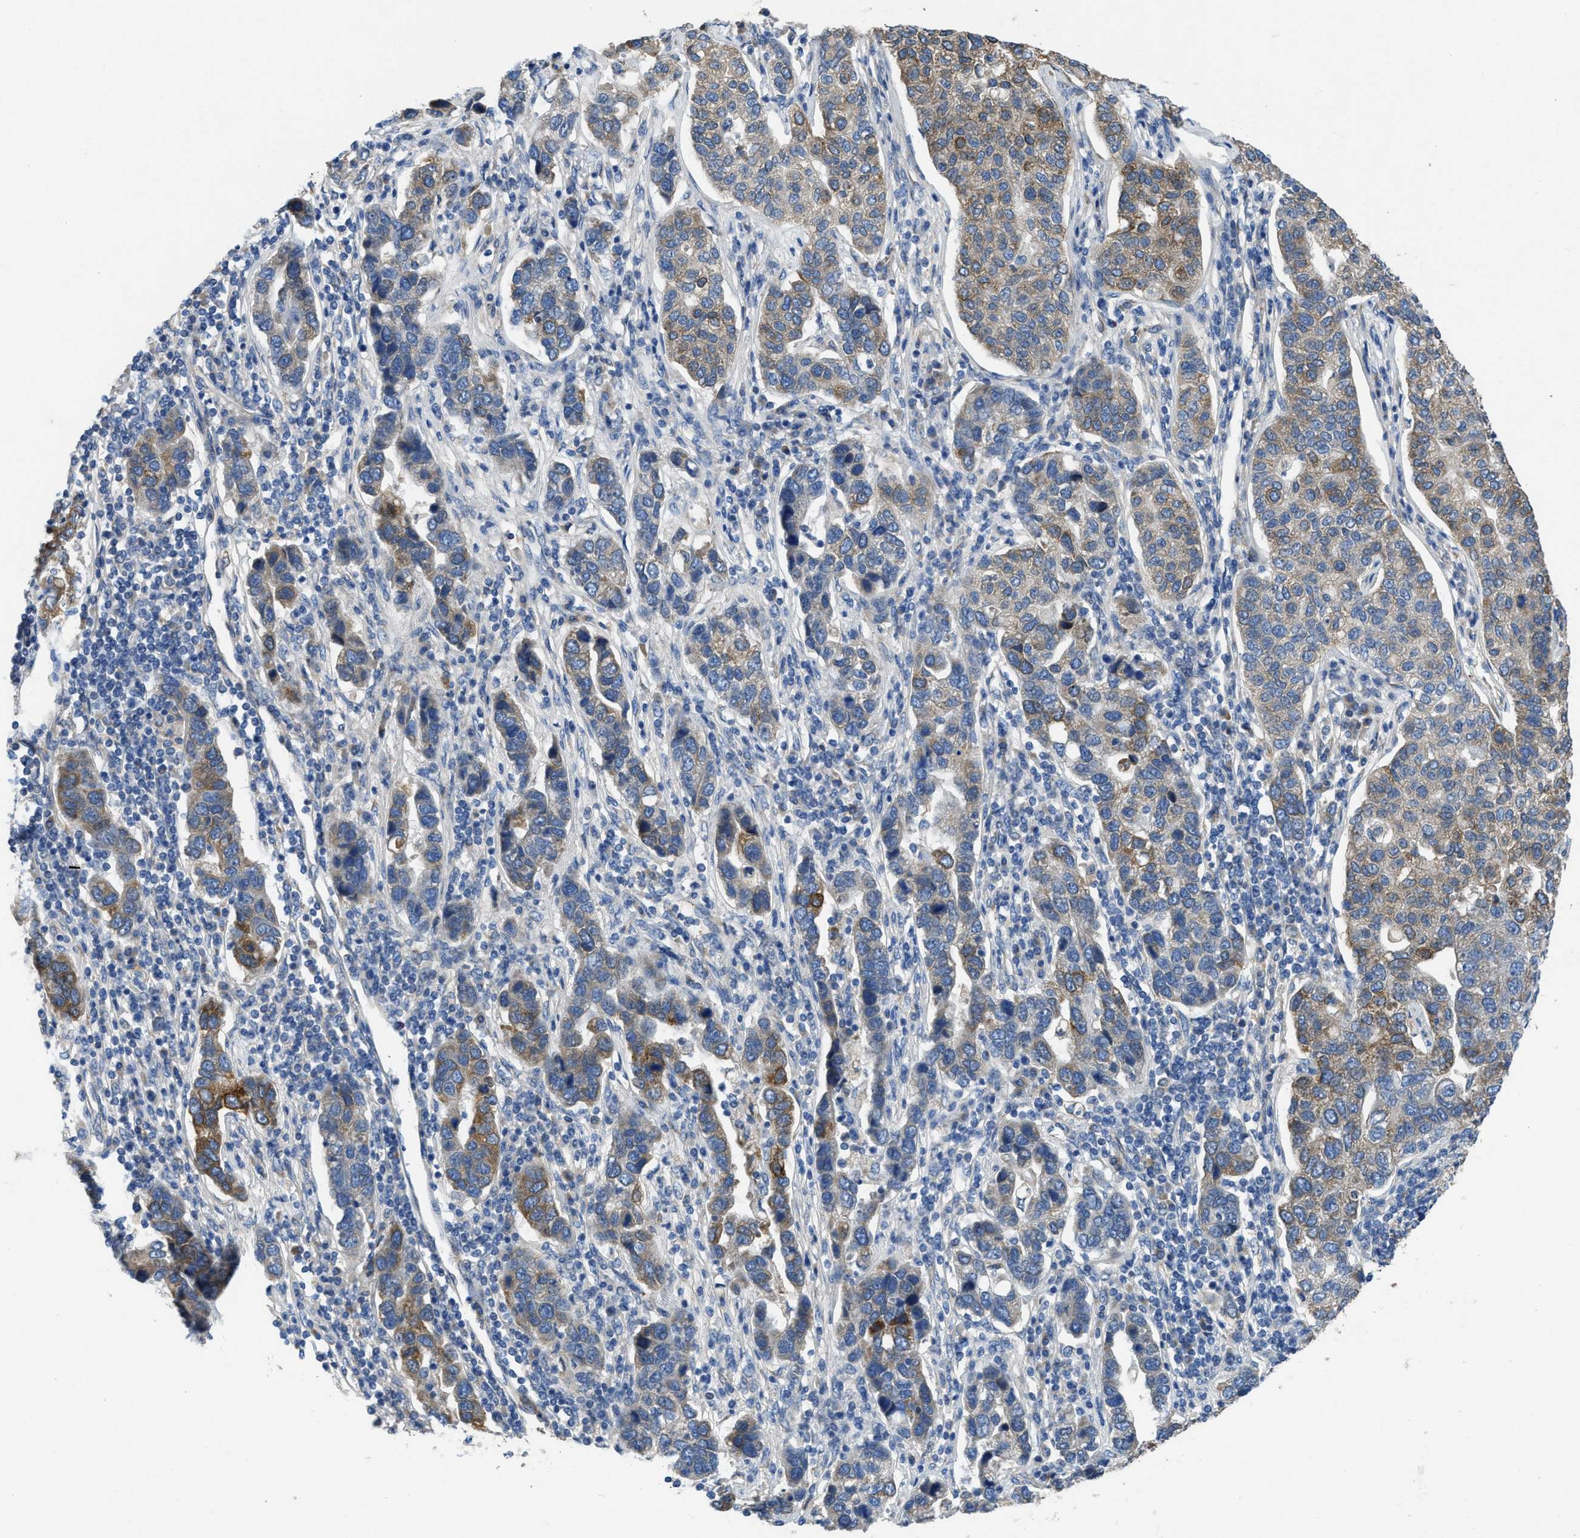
{"staining": {"intensity": "strong", "quantity": "25%-75%", "location": "cytoplasmic/membranous"}, "tissue": "pancreatic cancer", "cell_type": "Tumor cells", "image_type": "cancer", "snomed": [{"axis": "morphology", "description": "Adenocarcinoma, NOS"}, {"axis": "topography", "description": "Pancreas"}], "caption": "Protein analysis of adenocarcinoma (pancreatic) tissue exhibits strong cytoplasmic/membranous positivity in about 25%-75% of tumor cells.", "gene": "GGCX", "patient": {"sex": "female", "age": 61}}